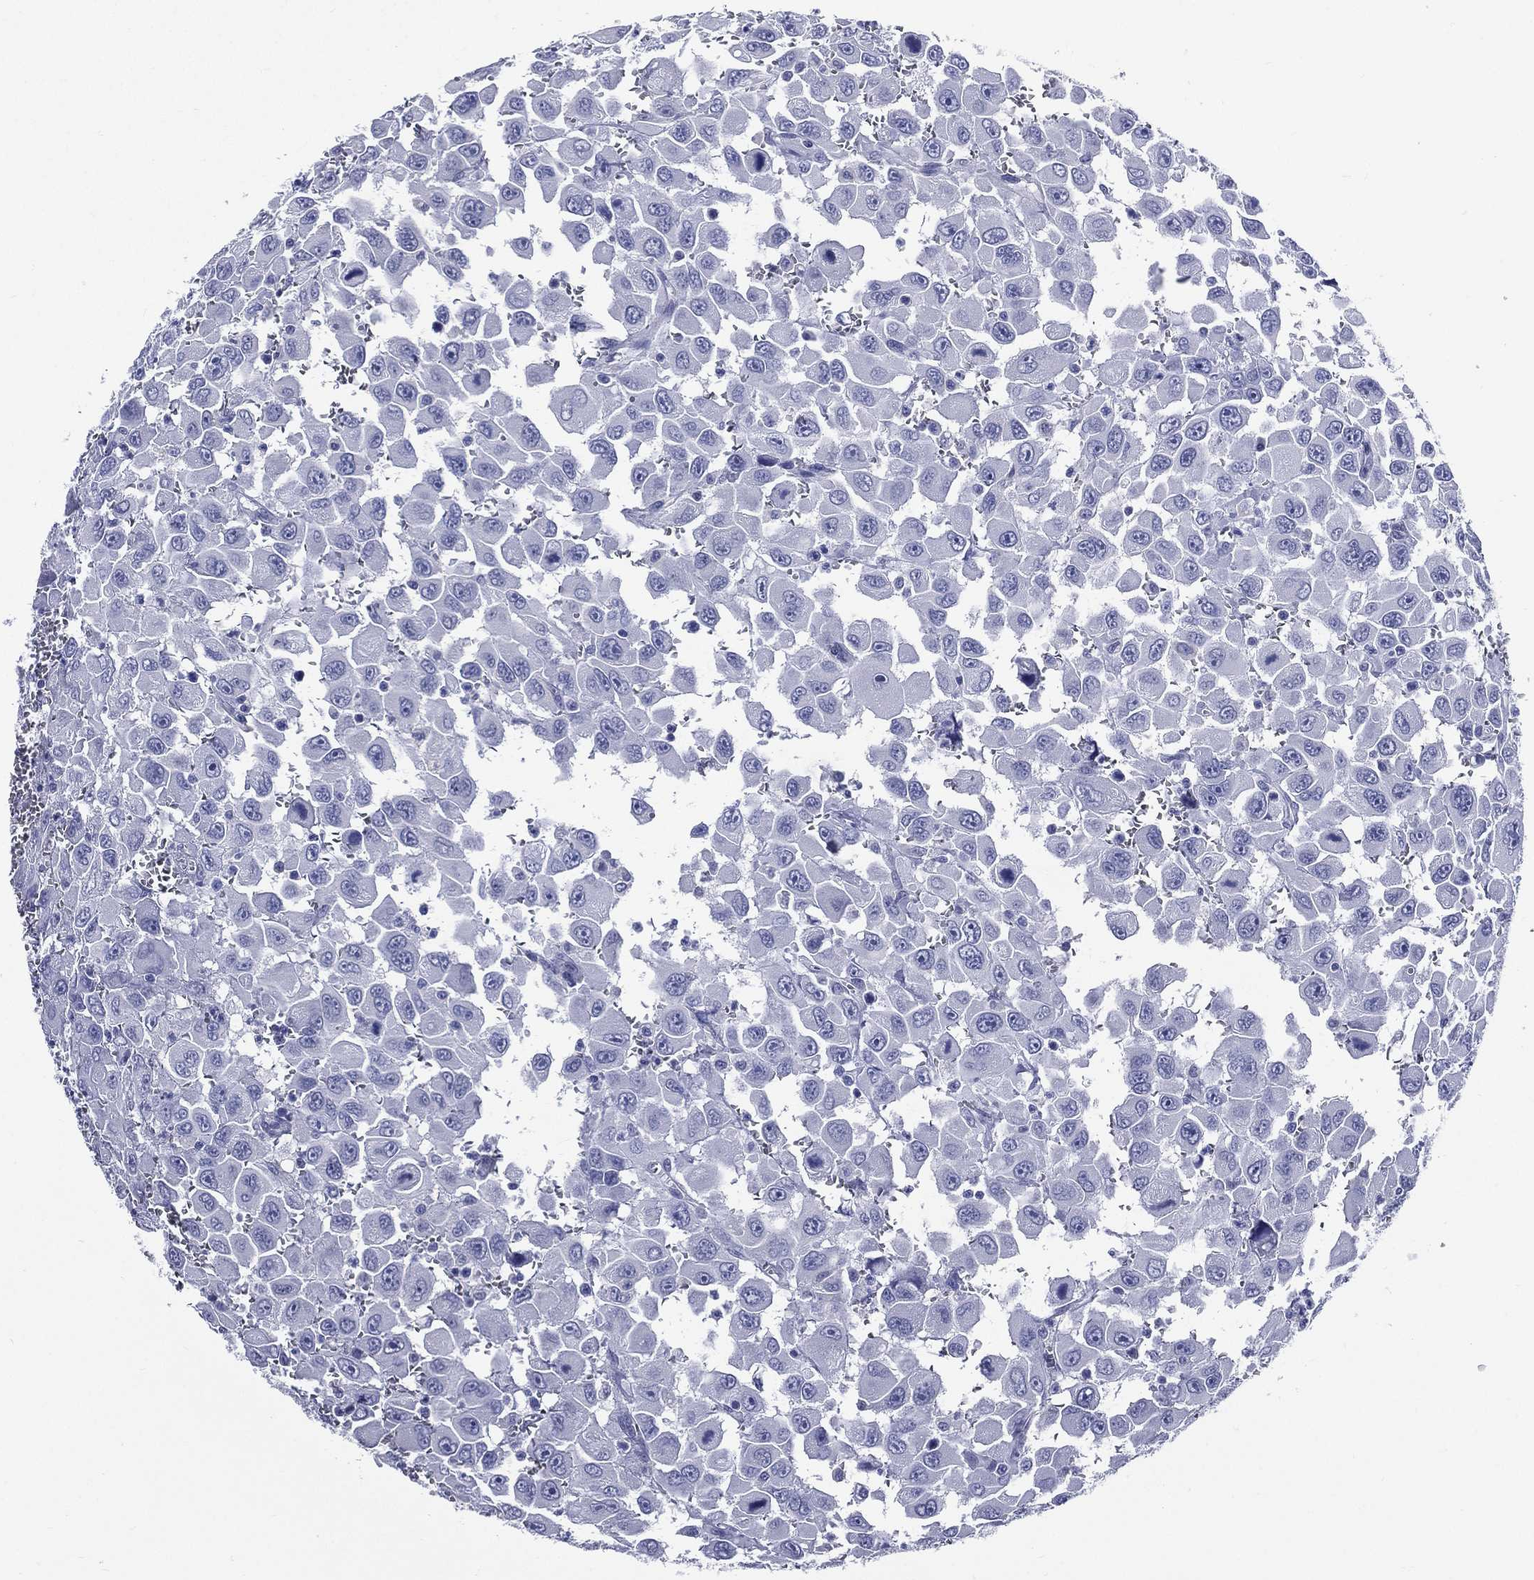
{"staining": {"intensity": "negative", "quantity": "none", "location": "none"}, "tissue": "head and neck cancer", "cell_type": "Tumor cells", "image_type": "cancer", "snomed": [{"axis": "morphology", "description": "Squamous cell carcinoma, NOS"}, {"axis": "morphology", "description": "Squamous cell carcinoma, metastatic, NOS"}, {"axis": "topography", "description": "Oral tissue"}, {"axis": "topography", "description": "Head-Neck"}], "caption": "DAB immunohistochemical staining of squamous cell carcinoma (head and neck) reveals no significant positivity in tumor cells.", "gene": "DPYS", "patient": {"sex": "female", "age": 85}}